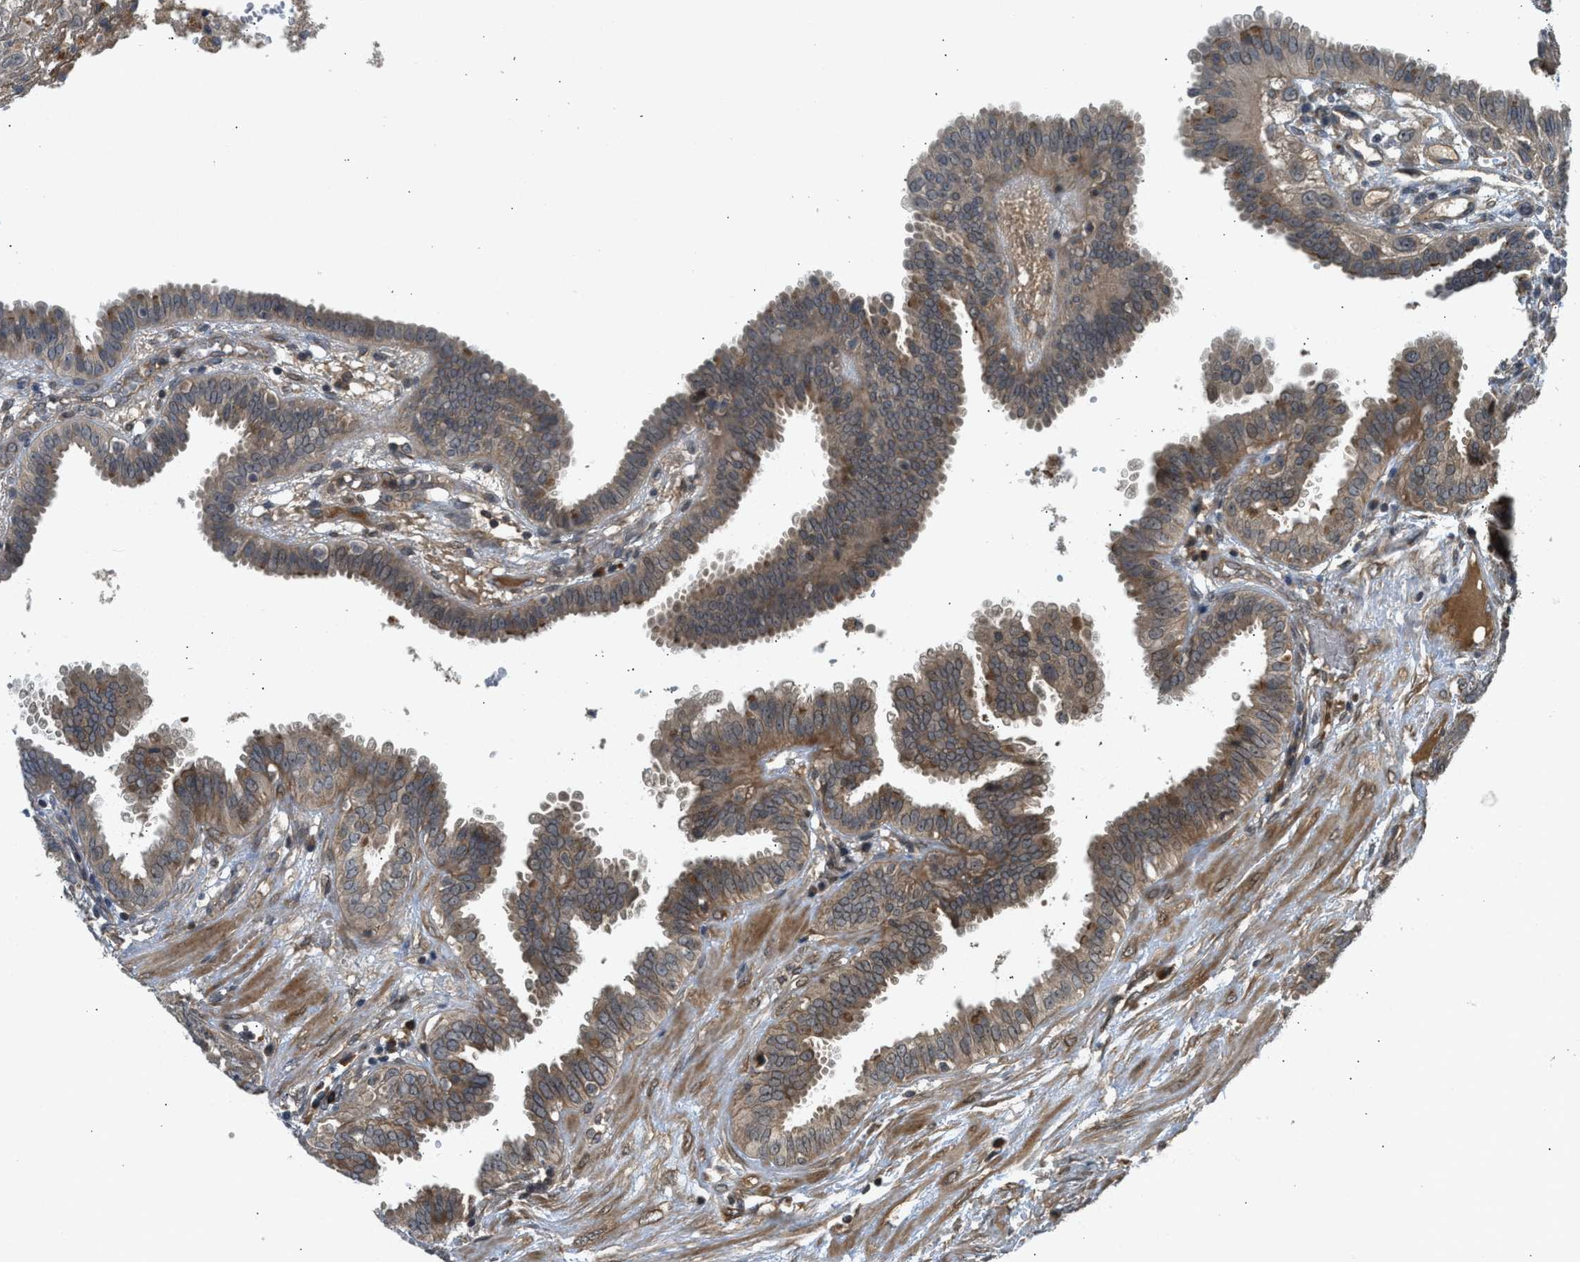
{"staining": {"intensity": "moderate", "quantity": "<25%", "location": "cytoplasmic/membranous"}, "tissue": "fallopian tube", "cell_type": "Glandular cells", "image_type": "normal", "snomed": [{"axis": "morphology", "description": "Normal tissue, NOS"}, {"axis": "topography", "description": "Fallopian tube"}, {"axis": "topography", "description": "Placenta"}], "caption": "Immunohistochemistry photomicrograph of unremarkable fallopian tube stained for a protein (brown), which demonstrates low levels of moderate cytoplasmic/membranous positivity in about <25% of glandular cells.", "gene": "ADCY8", "patient": {"sex": "female", "age": 32}}